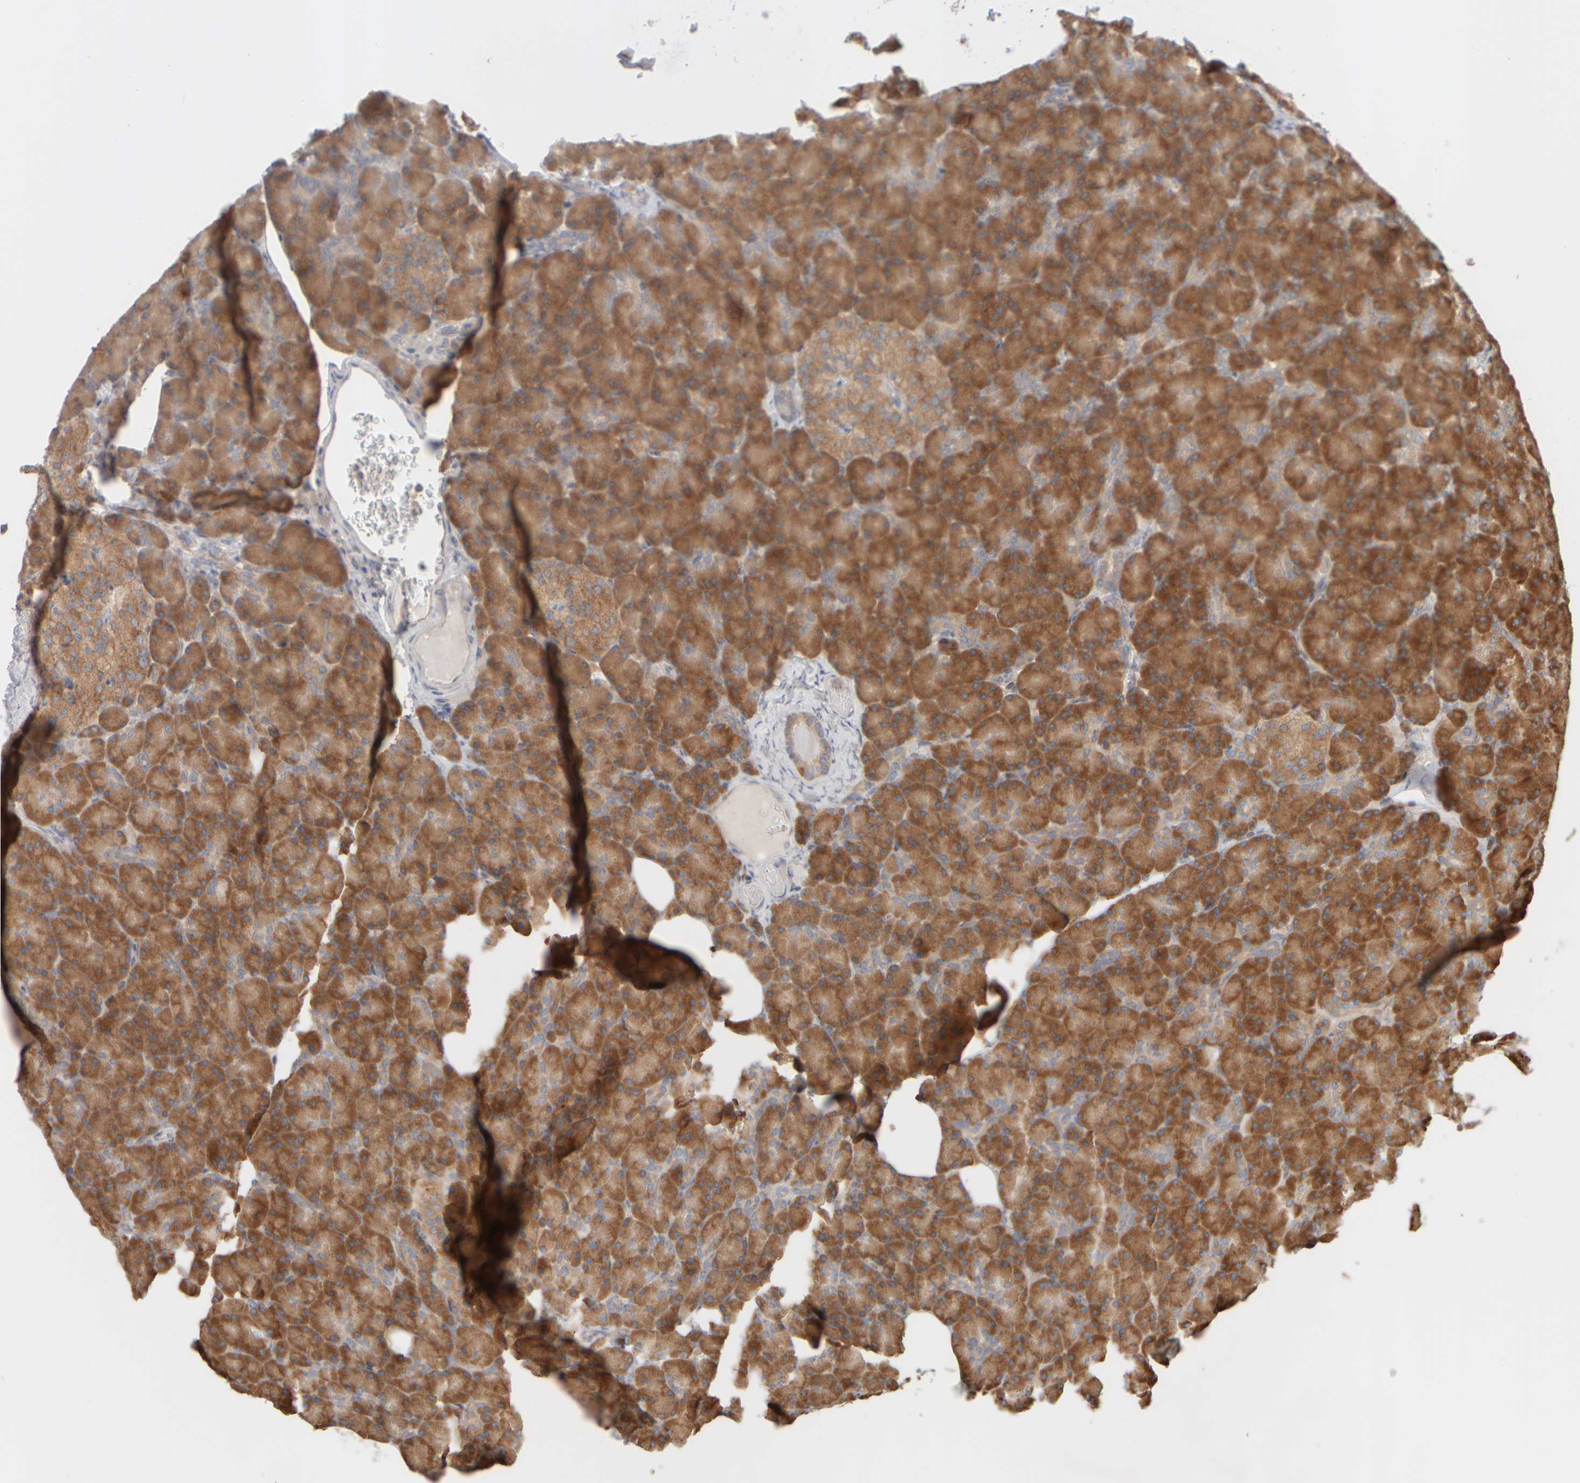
{"staining": {"intensity": "moderate", "quantity": ">75%", "location": "cytoplasmic/membranous"}, "tissue": "pancreas", "cell_type": "Exocrine glandular cells", "image_type": "normal", "snomed": [{"axis": "morphology", "description": "Normal tissue, NOS"}, {"axis": "topography", "description": "Pancreas"}], "caption": "The micrograph demonstrates staining of normal pancreas, revealing moderate cytoplasmic/membranous protein positivity (brown color) within exocrine glandular cells. (DAB IHC, brown staining for protein, blue staining for nuclei).", "gene": "EIF2B3", "patient": {"sex": "female", "age": 43}}